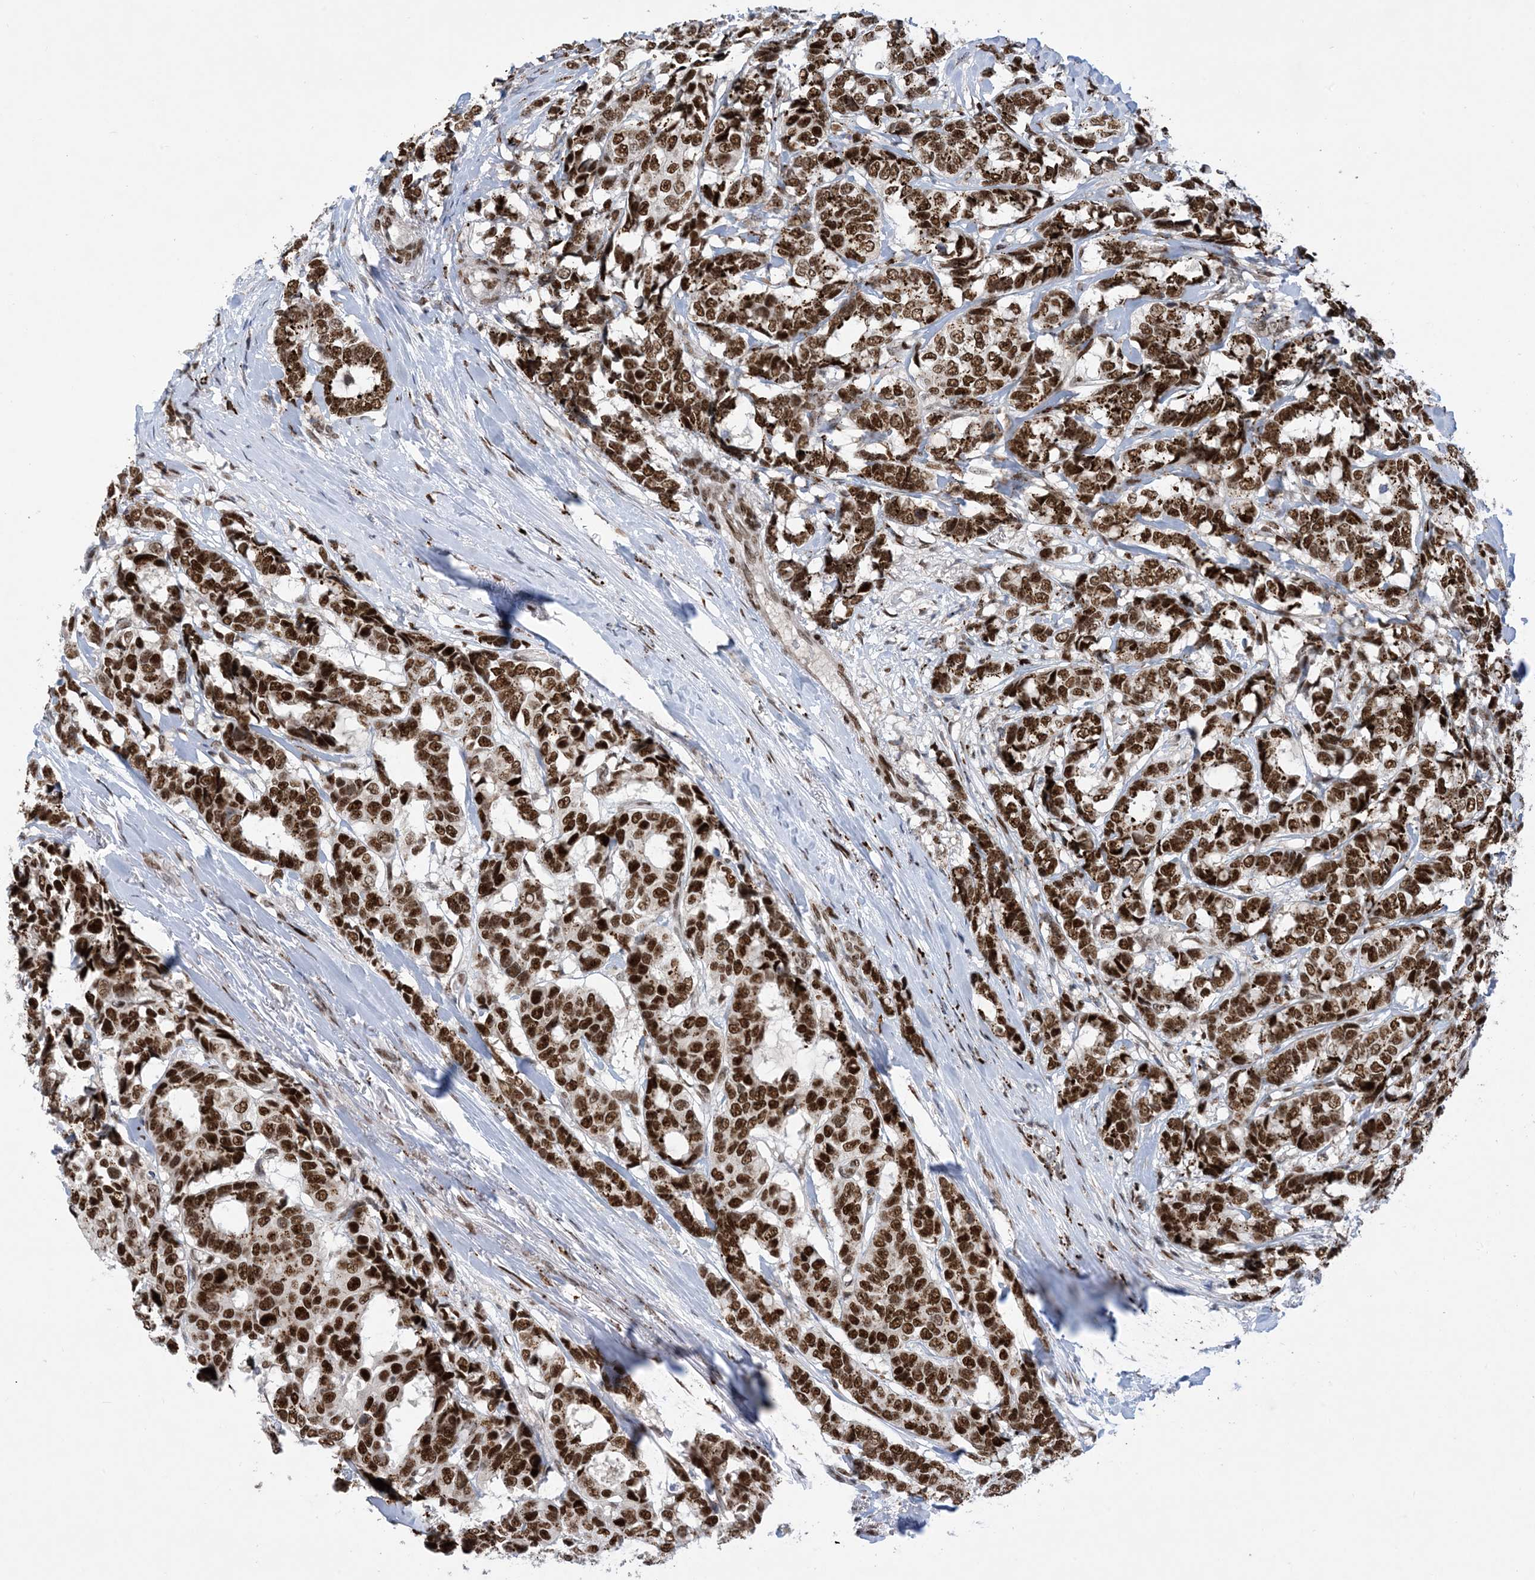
{"staining": {"intensity": "strong", "quantity": ">75%", "location": "nuclear"}, "tissue": "breast cancer", "cell_type": "Tumor cells", "image_type": "cancer", "snomed": [{"axis": "morphology", "description": "Duct carcinoma"}, {"axis": "topography", "description": "Breast"}], "caption": "Breast invasive ductal carcinoma stained with a brown dye reveals strong nuclear positive expression in approximately >75% of tumor cells.", "gene": "TSPYL1", "patient": {"sex": "female", "age": 87}}